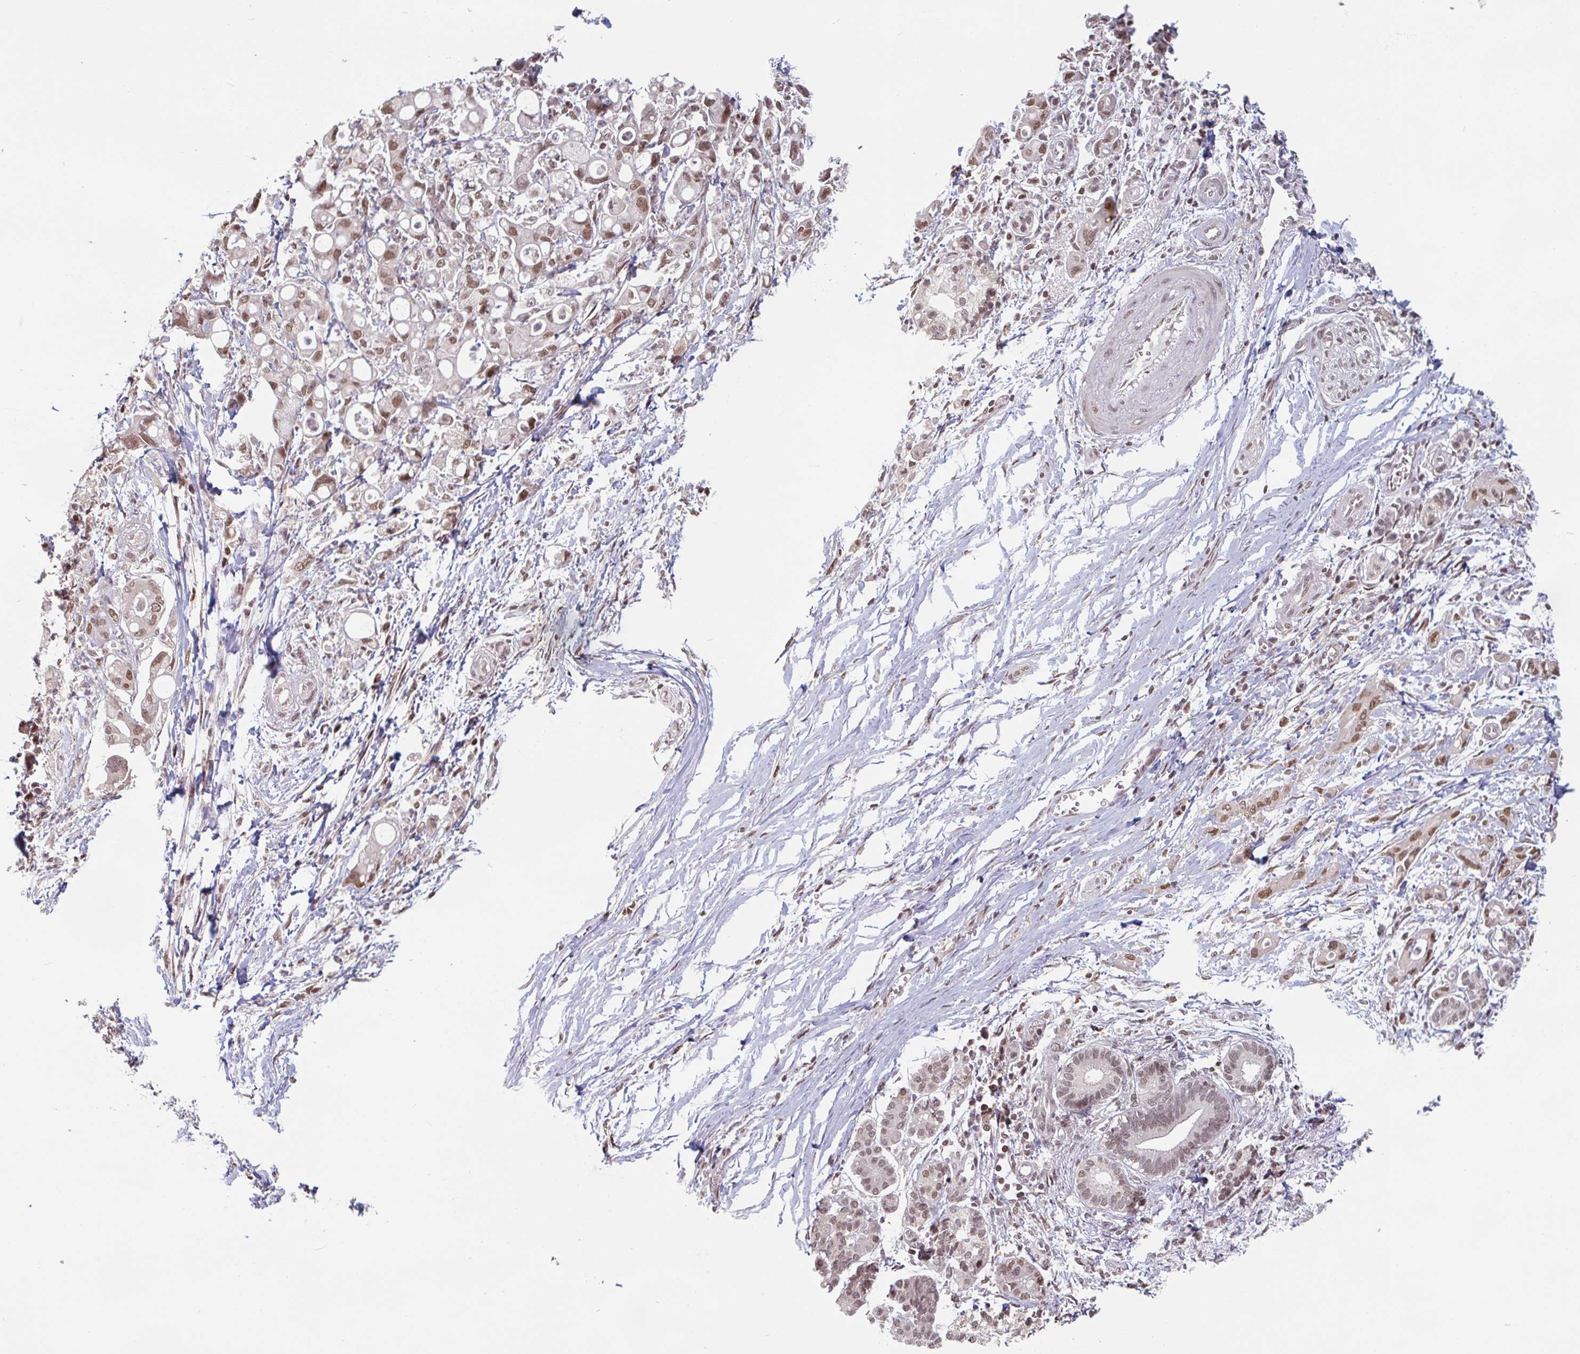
{"staining": {"intensity": "moderate", "quantity": ">75%", "location": "nuclear"}, "tissue": "pancreatic cancer", "cell_type": "Tumor cells", "image_type": "cancer", "snomed": [{"axis": "morphology", "description": "Adenocarcinoma, NOS"}, {"axis": "topography", "description": "Pancreas"}], "caption": "A brown stain shows moderate nuclear positivity of a protein in human pancreatic adenocarcinoma tumor cells.", "gene": "DR1", "patient": {"sex": "male", "age": 68}}